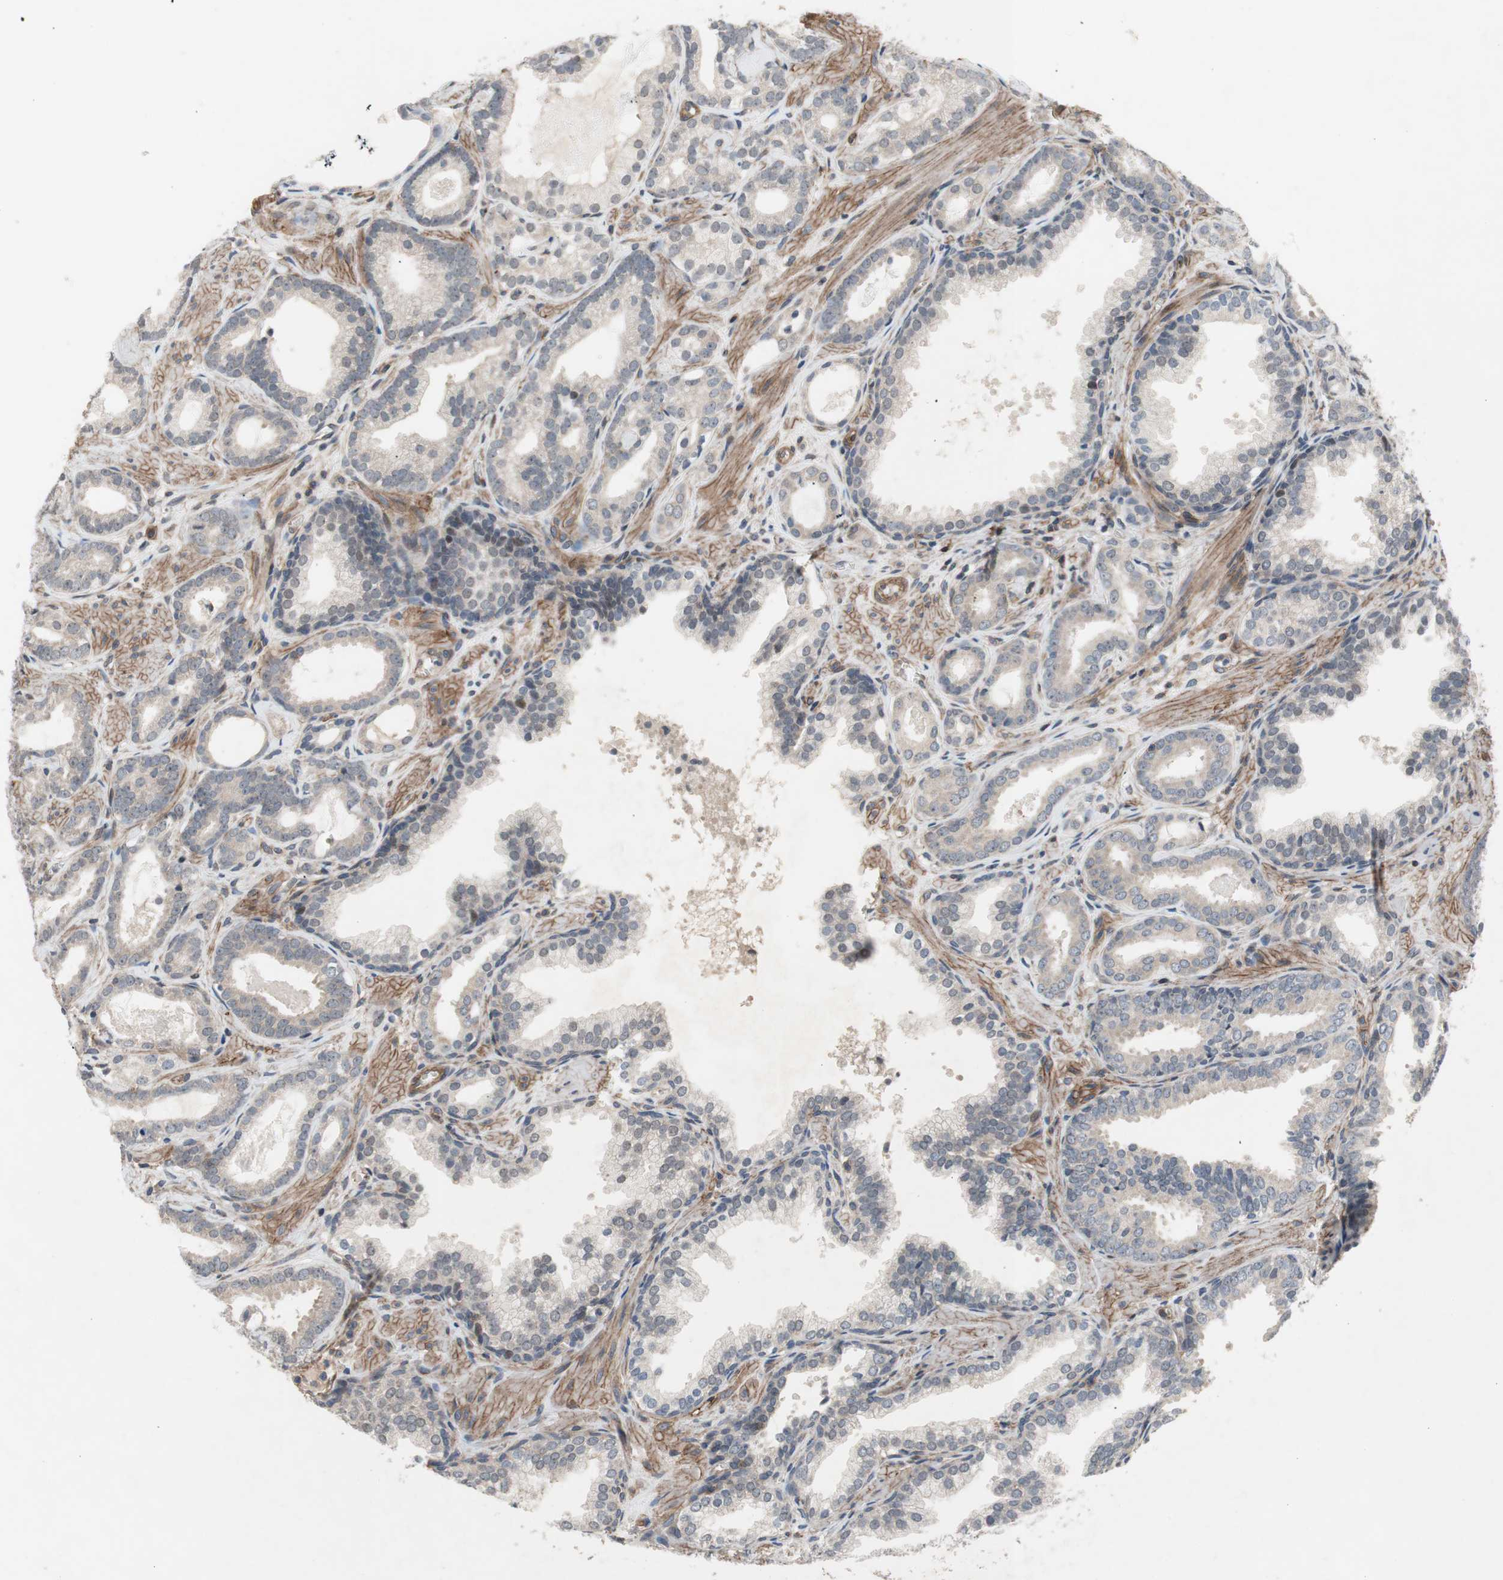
{"staining": {"intensity": "weak", "quantity": "25%-75%", "location": "cytoplasmic/membranous"}, "tissue": "prostate cancer", "cell_type": "Tumor cells", "image_type": "cancer", "snomed": [{"axis": "morphology", "description": "Adenocarcinoma, Low grade"}, {"axis": "topography", "description": "Prostate"}], "caption": "The histopathology image demonstrates a brown stain indicating the presence of a protein in the cytoplasmic/membranous of tumor cells in low-grade adenocarcinoma (prostate).", "gene": "GRHL1", "patient": {"sex": "male", "age": 57}}